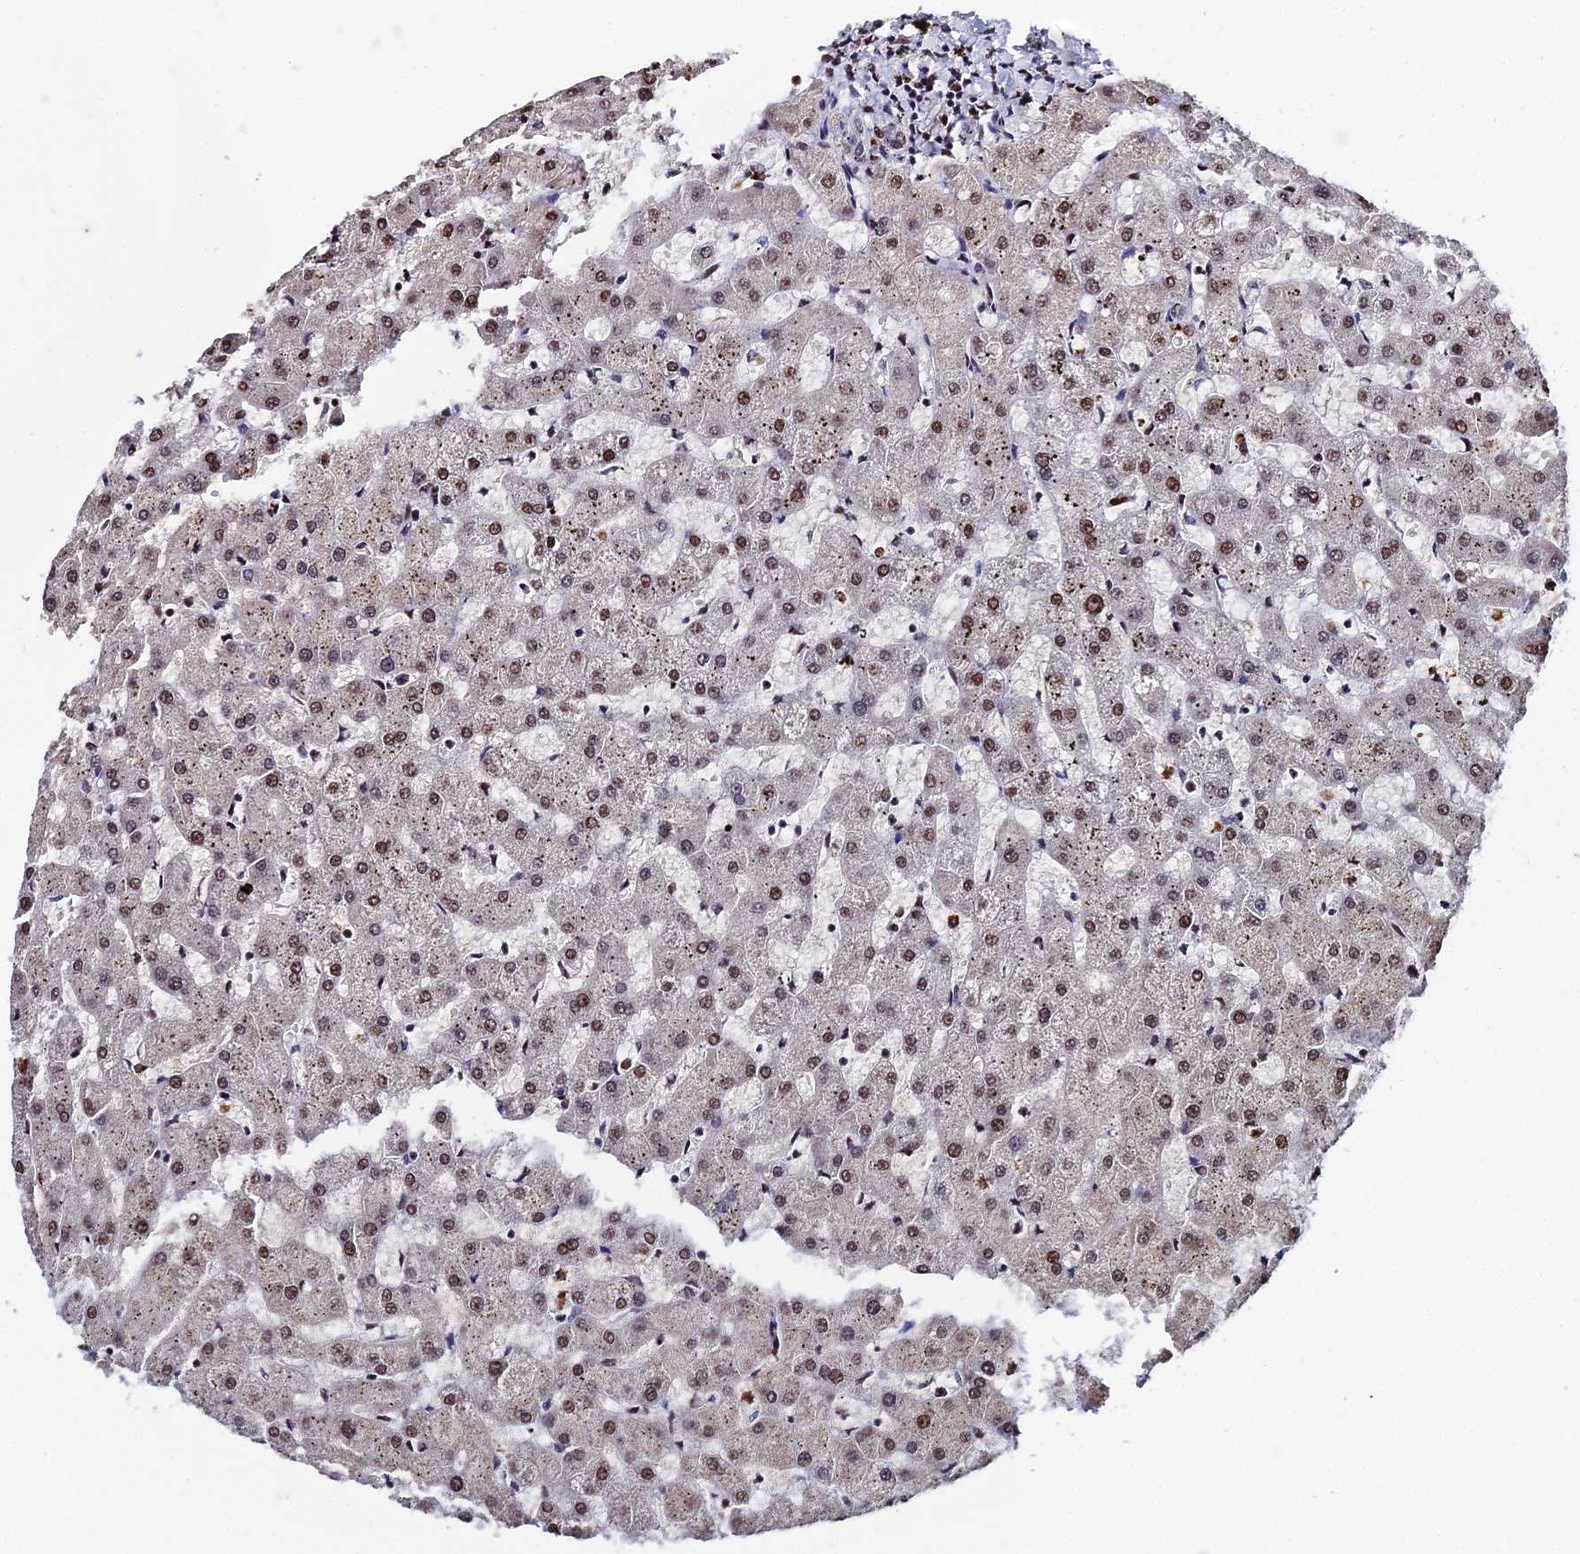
{"staining": {"intensity": "weak", "quantity": ">75%", "location": "nuclear"}, "tissue": "liver", "cell_type": "Cholangiocytes", "image_type": "normal", "snomed": [{"axis": "morphology", "description": "Normal tissue, NOS"}, {"axis": "topography", "description": "Liver"}], "caption": "Protein analysis of unremarkable liver reveals weak nuclear staining in approximately >75% of cholangiocytes.", "gene": "TIFA", "patient": {"sex": "female", "age": 63}}